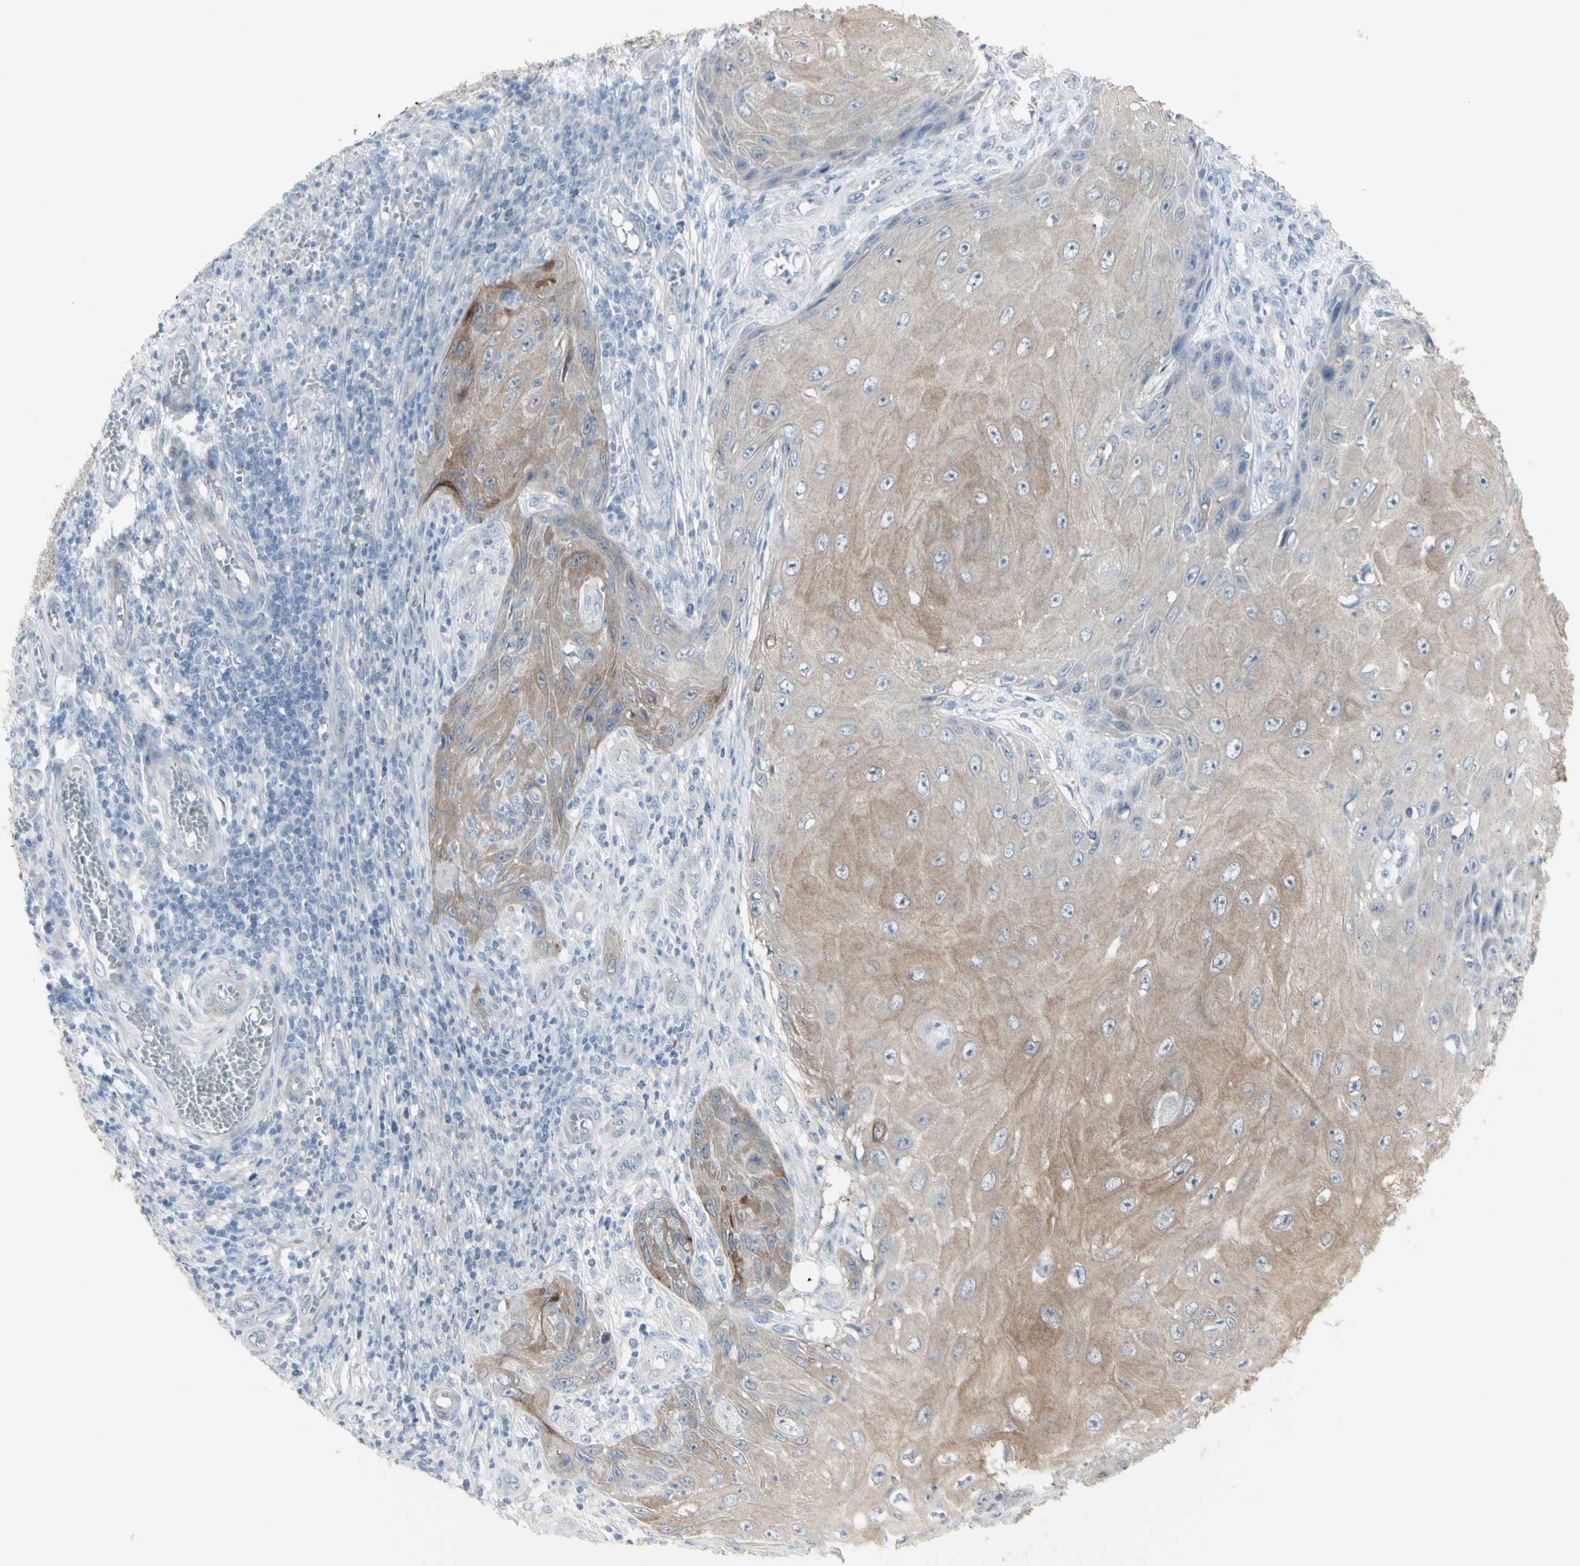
{"staining": {"intensity": "weak", "quantity": ">75%", "location": "cytoplasmic/membranous"}, "tissue": "skin cancer", "cell_type": "Tumor cells", "image_type": "cancer", "snomed": [{"axis": "morphology", "description": "Squamous cell carcinoma, NOS"}, {"axis": "topography", "description": "Skin"}], "caption": "DAB (3,3'-diaminobenzidine) immunohistochemical staining of skin squamous cell carcinoma displays weak cytoplasmic/membranous protein staining in about >75% of tumor cells. (DAB (3,3'-diaminobenzidine) IHC with brightfield microscopy, high magnification).", "gene": "ENSG00000198211", "patient": {"sex": "female", "age": 73}}